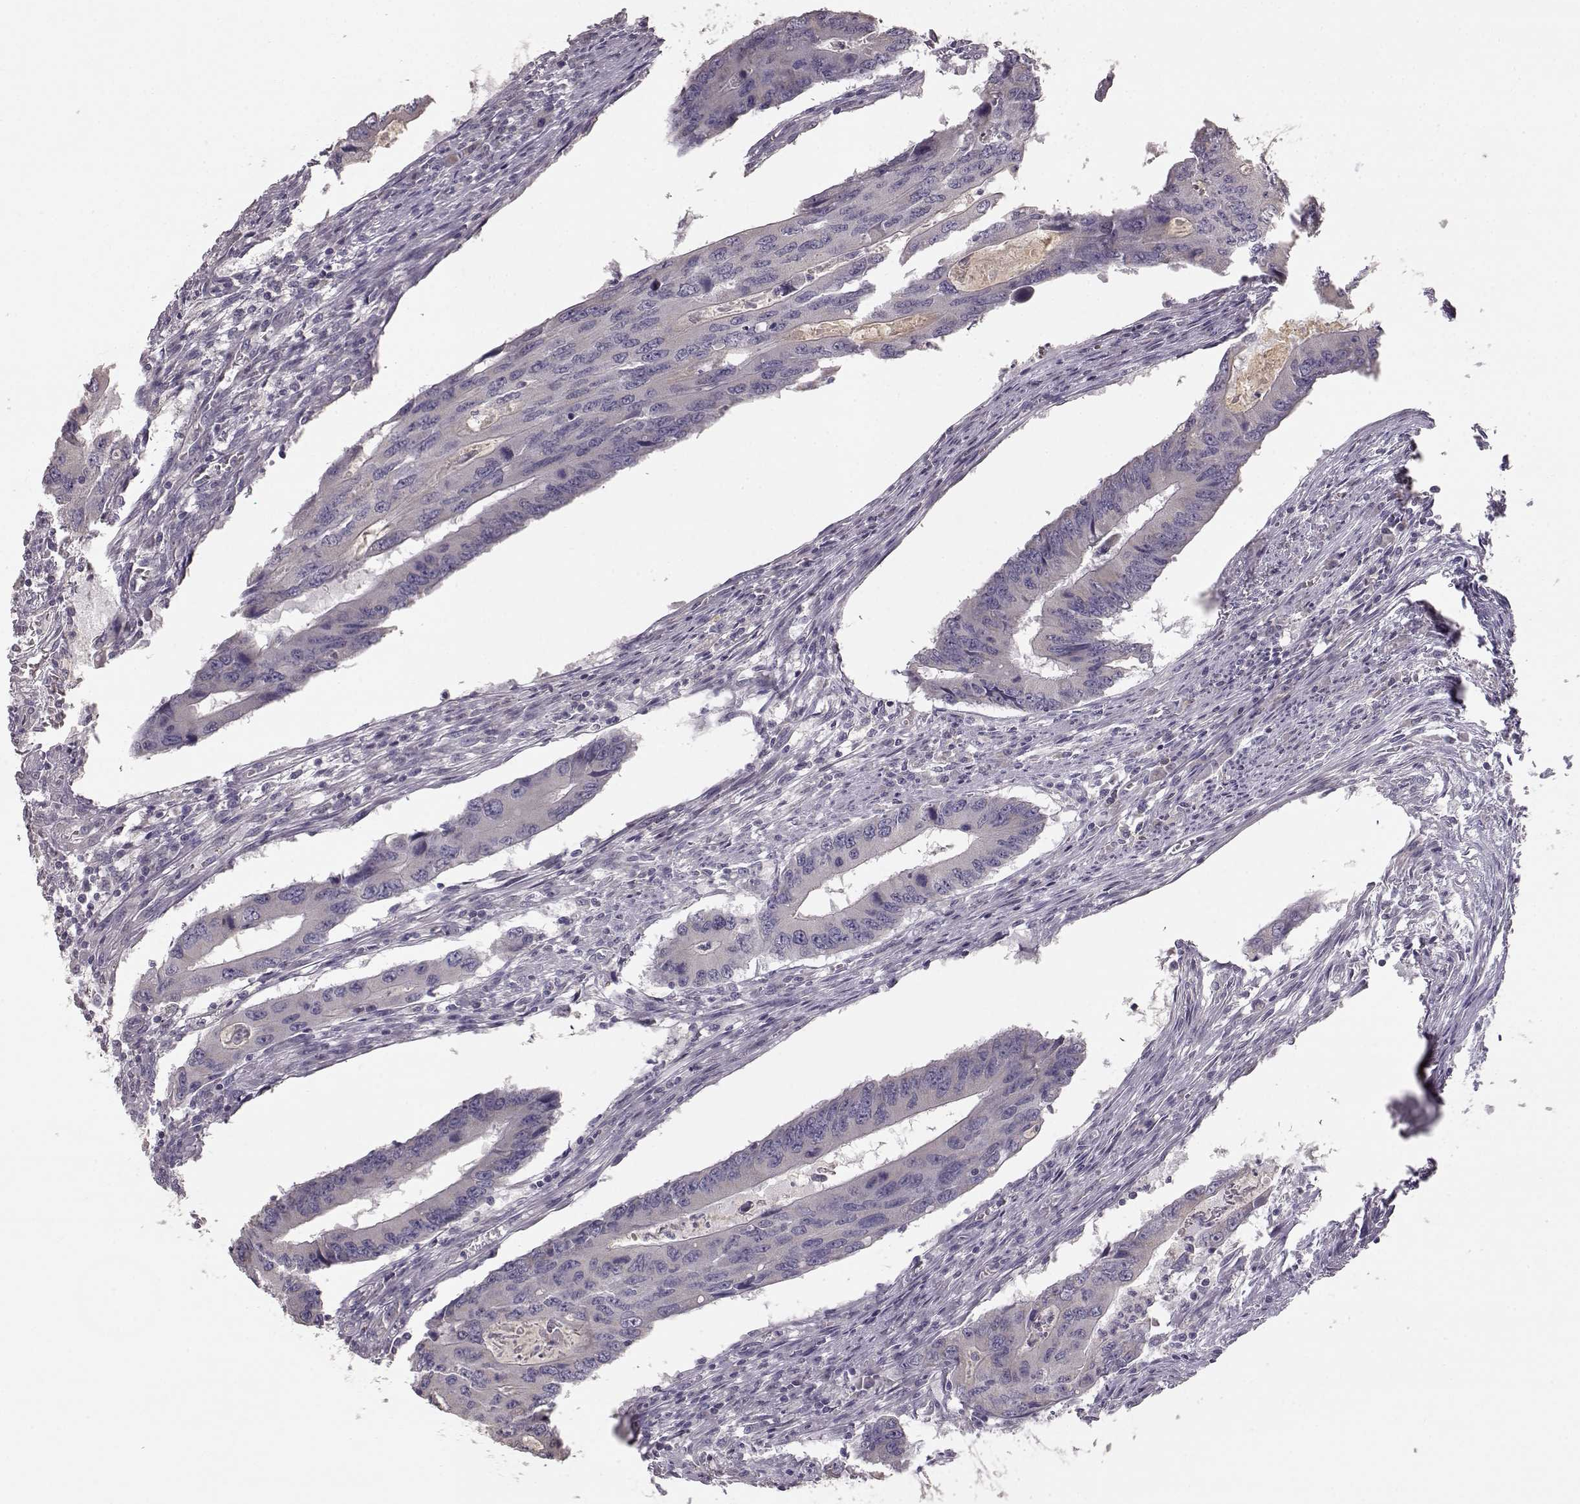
{"staining": {"intensity": "negative", "quantity": "none", "location": "none"}, "tissue": "colorectal cancer", "cell_type": "Tumor cells", "image_type": "cancer", "snomed": [{"axis": "morphology", "description": "Adenocarcinoma, NOS"}, {"axis": "topography", "description": "Colon"}], "caption": "Immunohistochemical staining of human colorectal adenocarcinoma shows no significant positivity in tumor cells.", "gene": "GHR", "patient": {"sex": "male", "age": 53}}